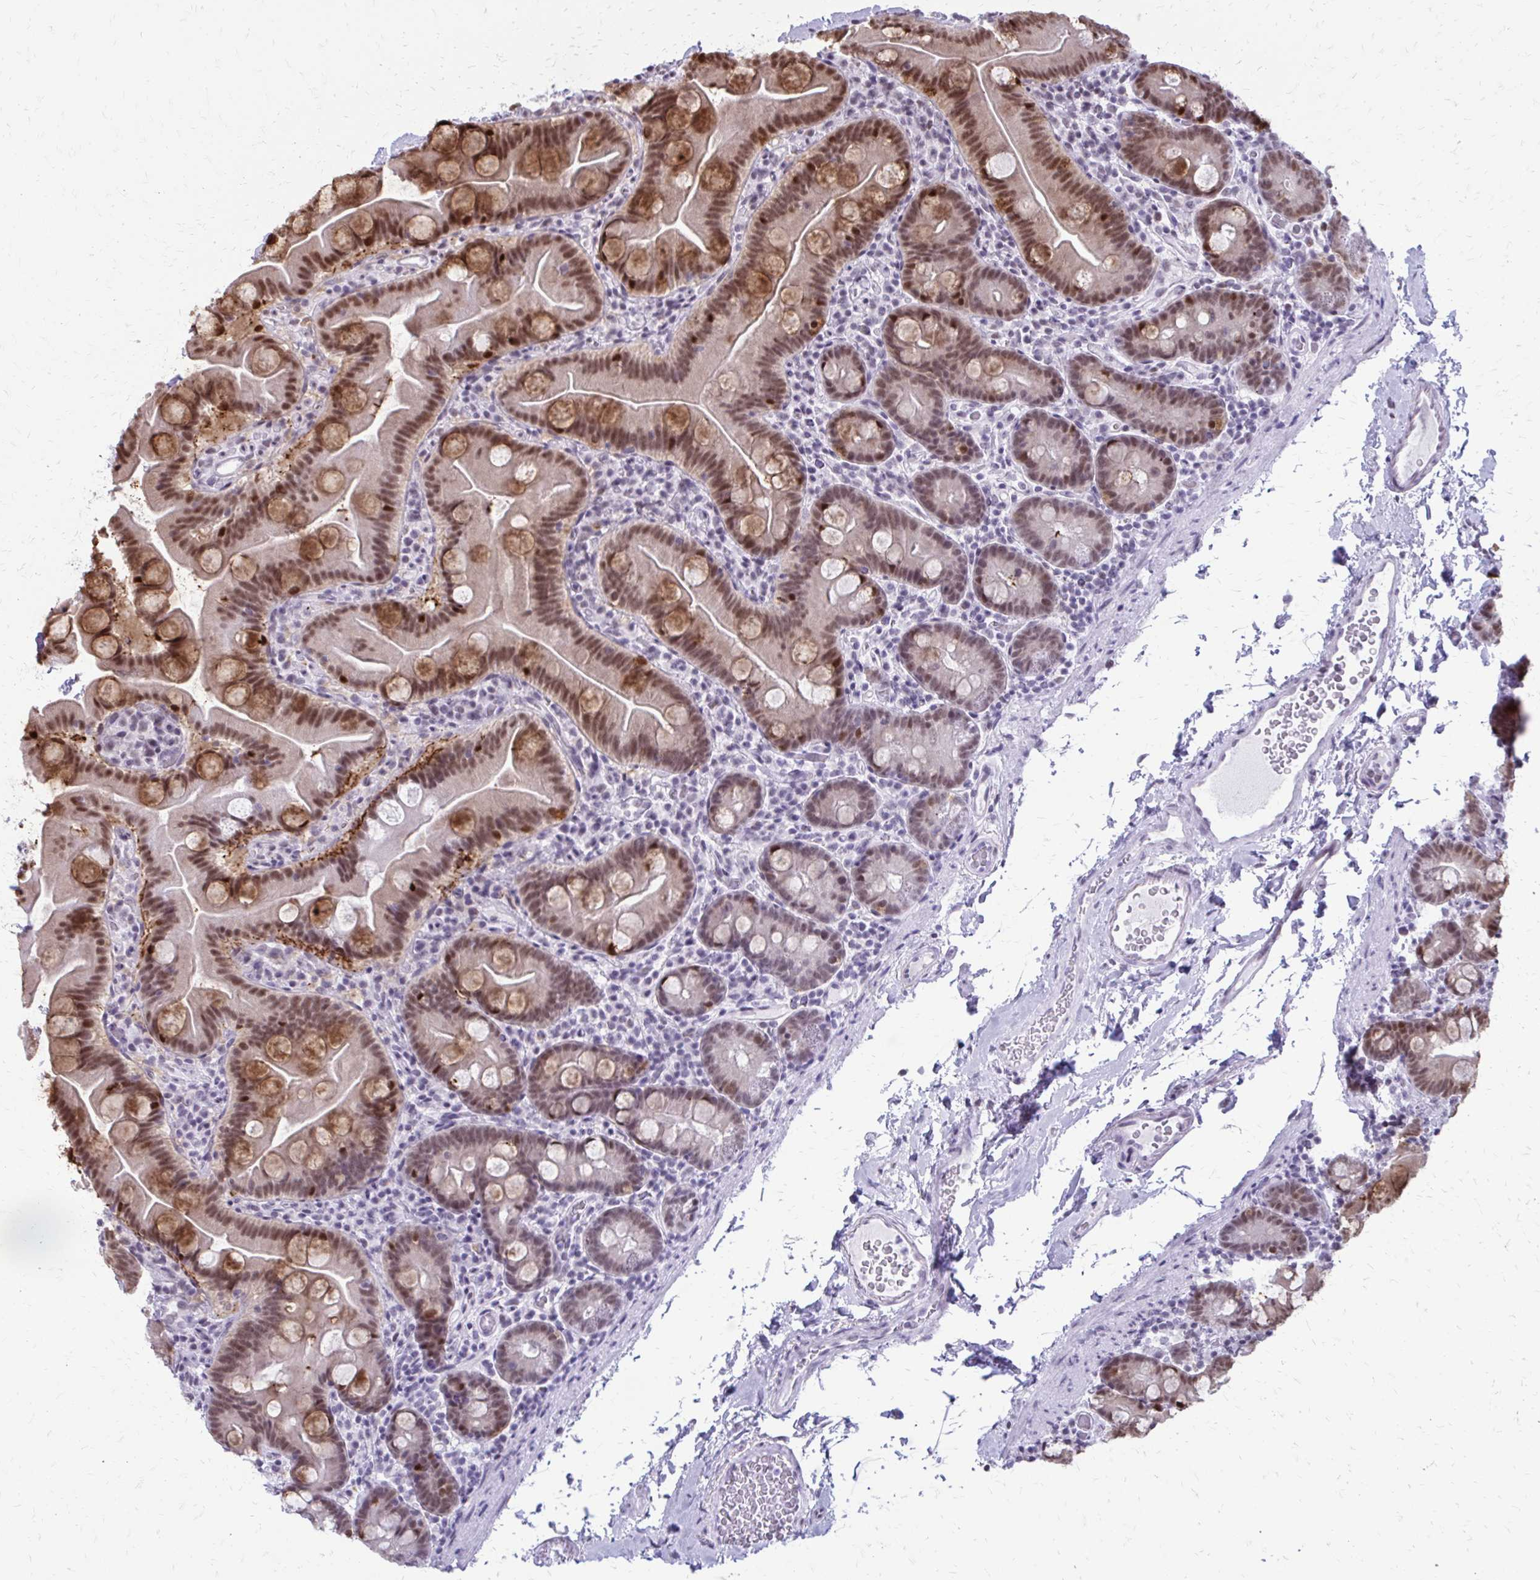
{"staining": {"intensity": "moderate", "quantity": "25%-75%", "location": "cytoplasmic/membranous,nuclear"}, "tissue": "small intestine", "cell_type": "Glandular cells", "image_type": "normal", "snomed": [{"axis": "morphology", "description": "Normal tissue, NOS"}, {"axis": "topography", "description": "Small intestine"}], "caption": "Immunohistochemical staining of benign human small intestine shows medium levels of moderate cytoplasmic/membranous,nuclear positivity in about 25%-75% of glandular cells.", "gene": "SS18", "patient": {"sex": "female", "age": 68}}